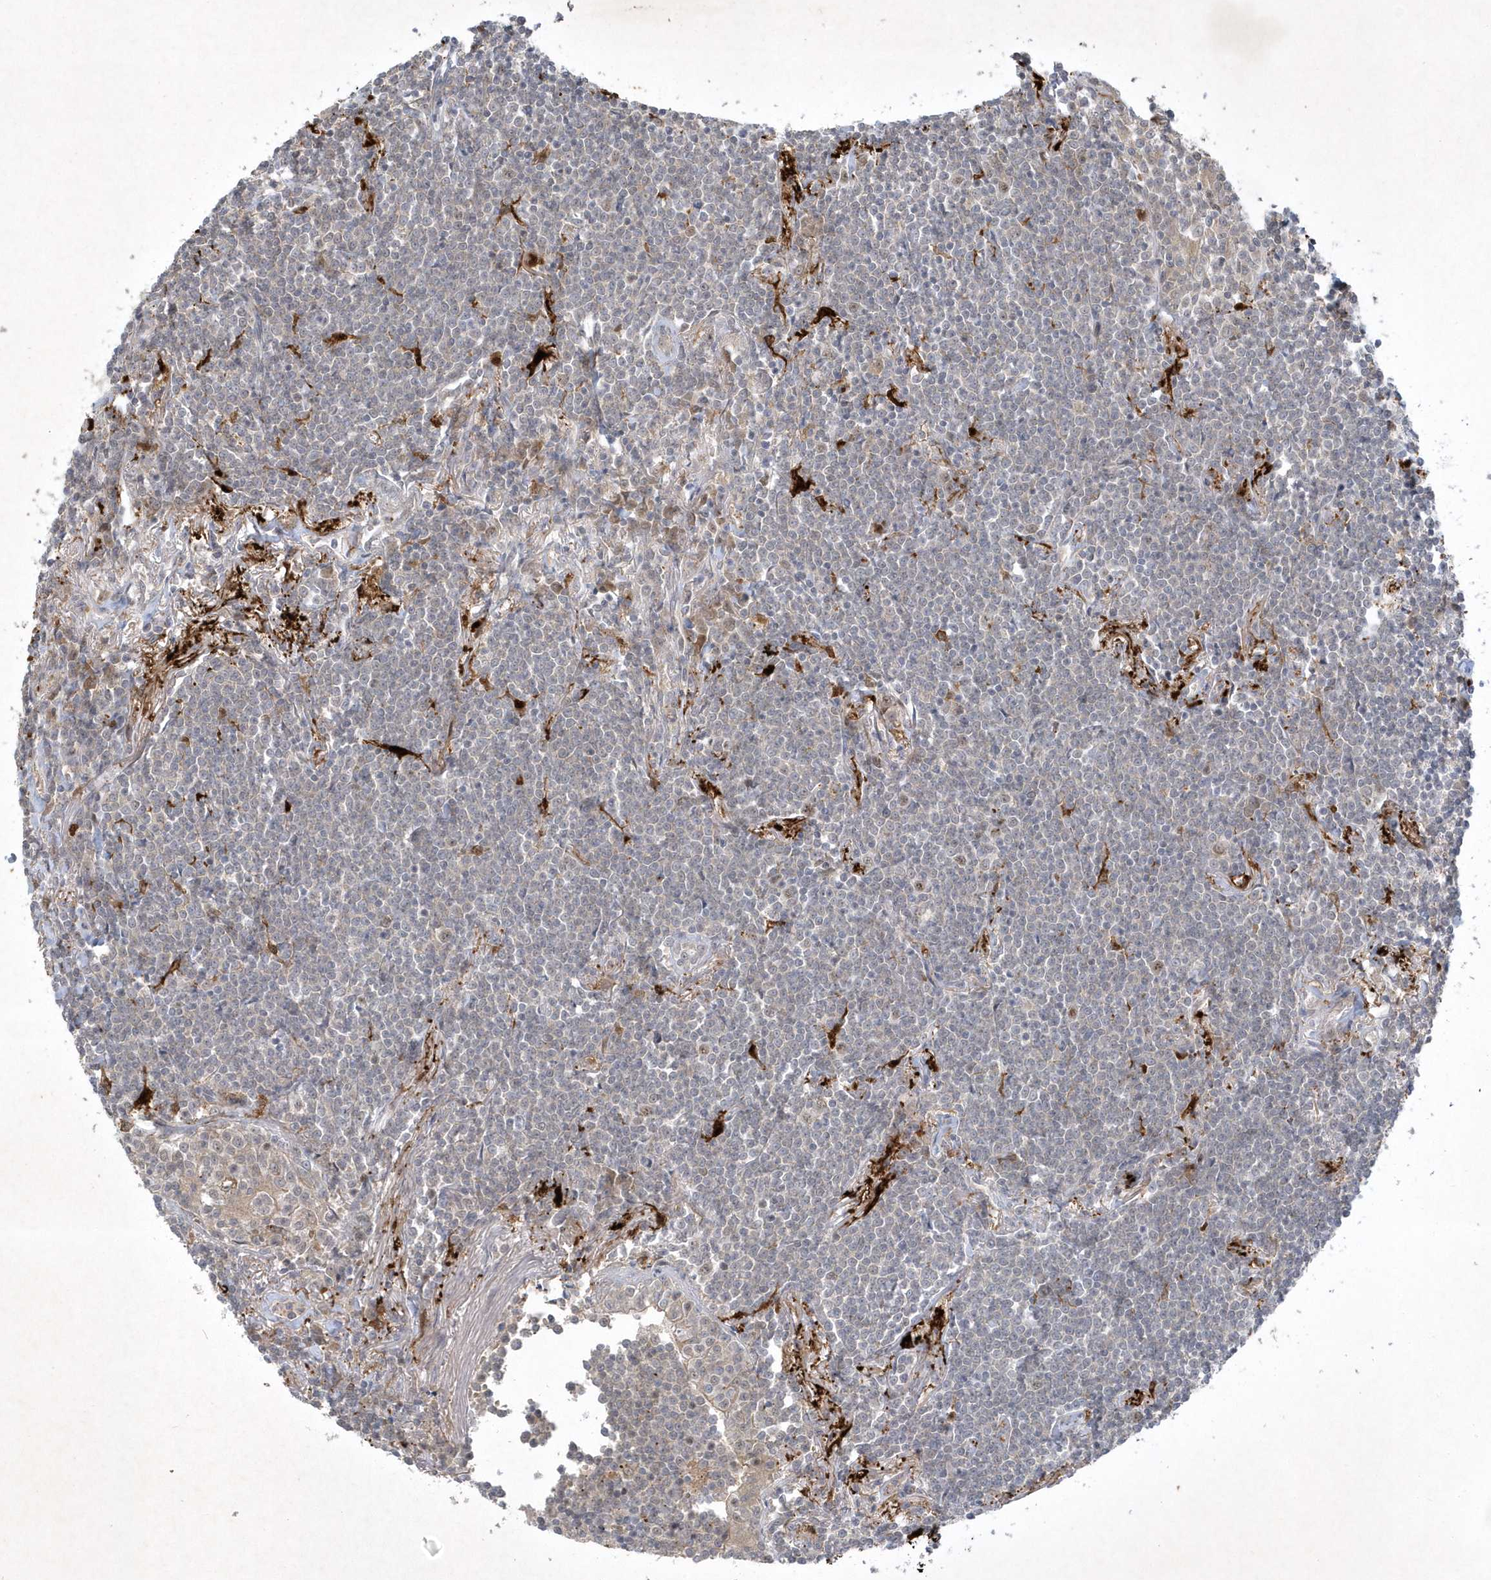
{"staining": {"intensity": "weak", "quantity": "25%-75%", "location": "nuclear"}, "tissue": "lymphoma", "cell_type": "Tumor cells", "image_type": "cancer", "snomed": [{"axis": "morphology", "description": "Malignant lymphoma, non-Hodgkin's type, Low grade"}, {"axis": "topography", "description": "Lung"}], "caption": "Protein expression analysis of lymphoma displays weak nuclear positivity in about 25%-75% of tumor cells.", "gene": "THG1L", "patient": {"sex": "female", "age": 71}}